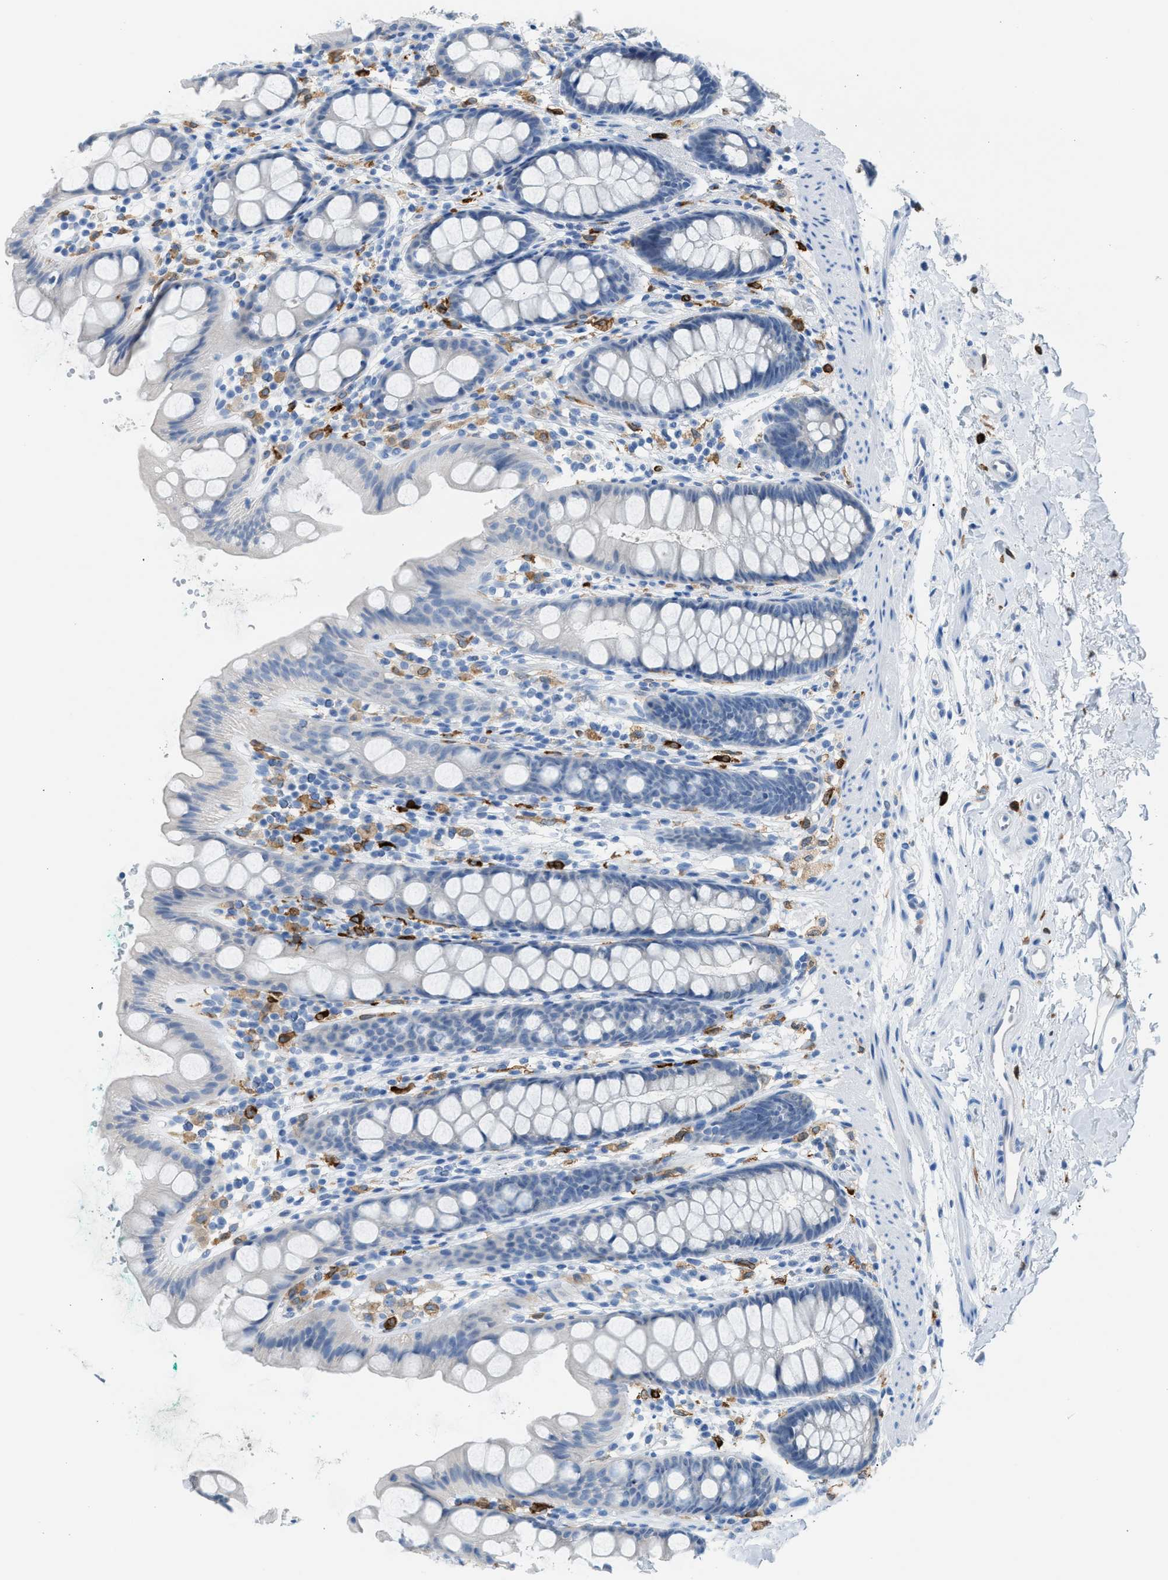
{"staining": {"intensity": "negative", "quantity": "none", "location": "none"}, "tissue": "rectum", "cell_type": "Glandular cells", "image_type": "normal", "snomed": [{"axis": "morphology", "description": "Normal tissue, NOS"}, {"axis": "topography", "description": "Rectum"}], "caption": "Protein analysis of normal rectum reveals no significant expression in glandular cells.", "gene": "CLEC10A", "patient": {"sex": "female", "age": 65}}